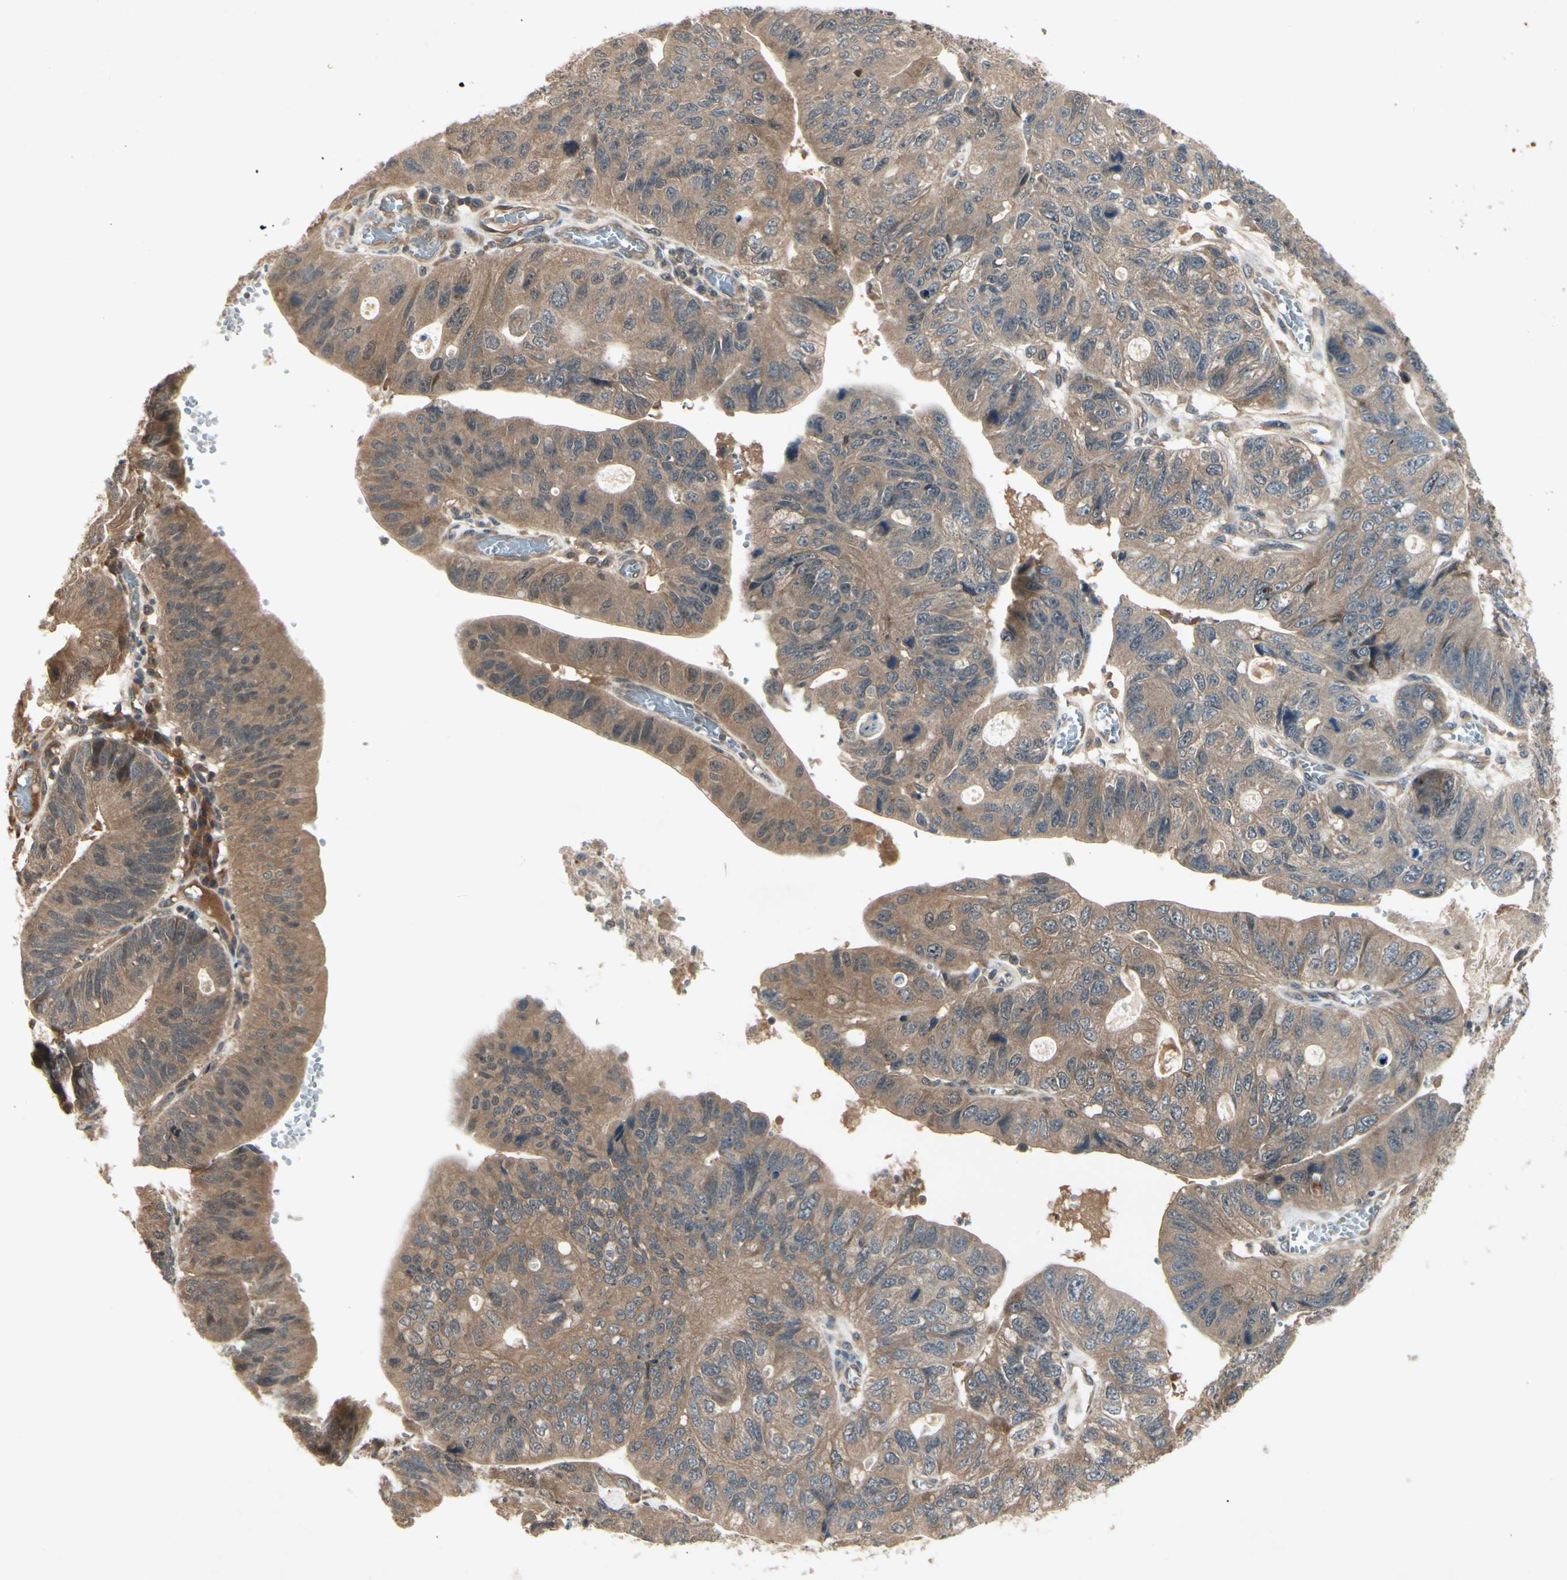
{"staining": {"intensity": "moderate", "quantity": ">75%", "location": "cytoplasmic/membranous"}, "tissue": "stomach cancer", "cell_type": "Tumor cells", "image_type": "cancer", "snomed": [{"axis": "morphology", "description": "Adenocarcinoma, NOS"}, {"axis": "topography", "description": "Stomach"}], "caption": "Protein positivity by IHC exhibits moderate cytoplasmic/membranous staining in about >75% of tumor cells in stomach cancer (adenocarcinoma).", "gene": "RNF14", "patient": {"sex": "male", "age": 59}}